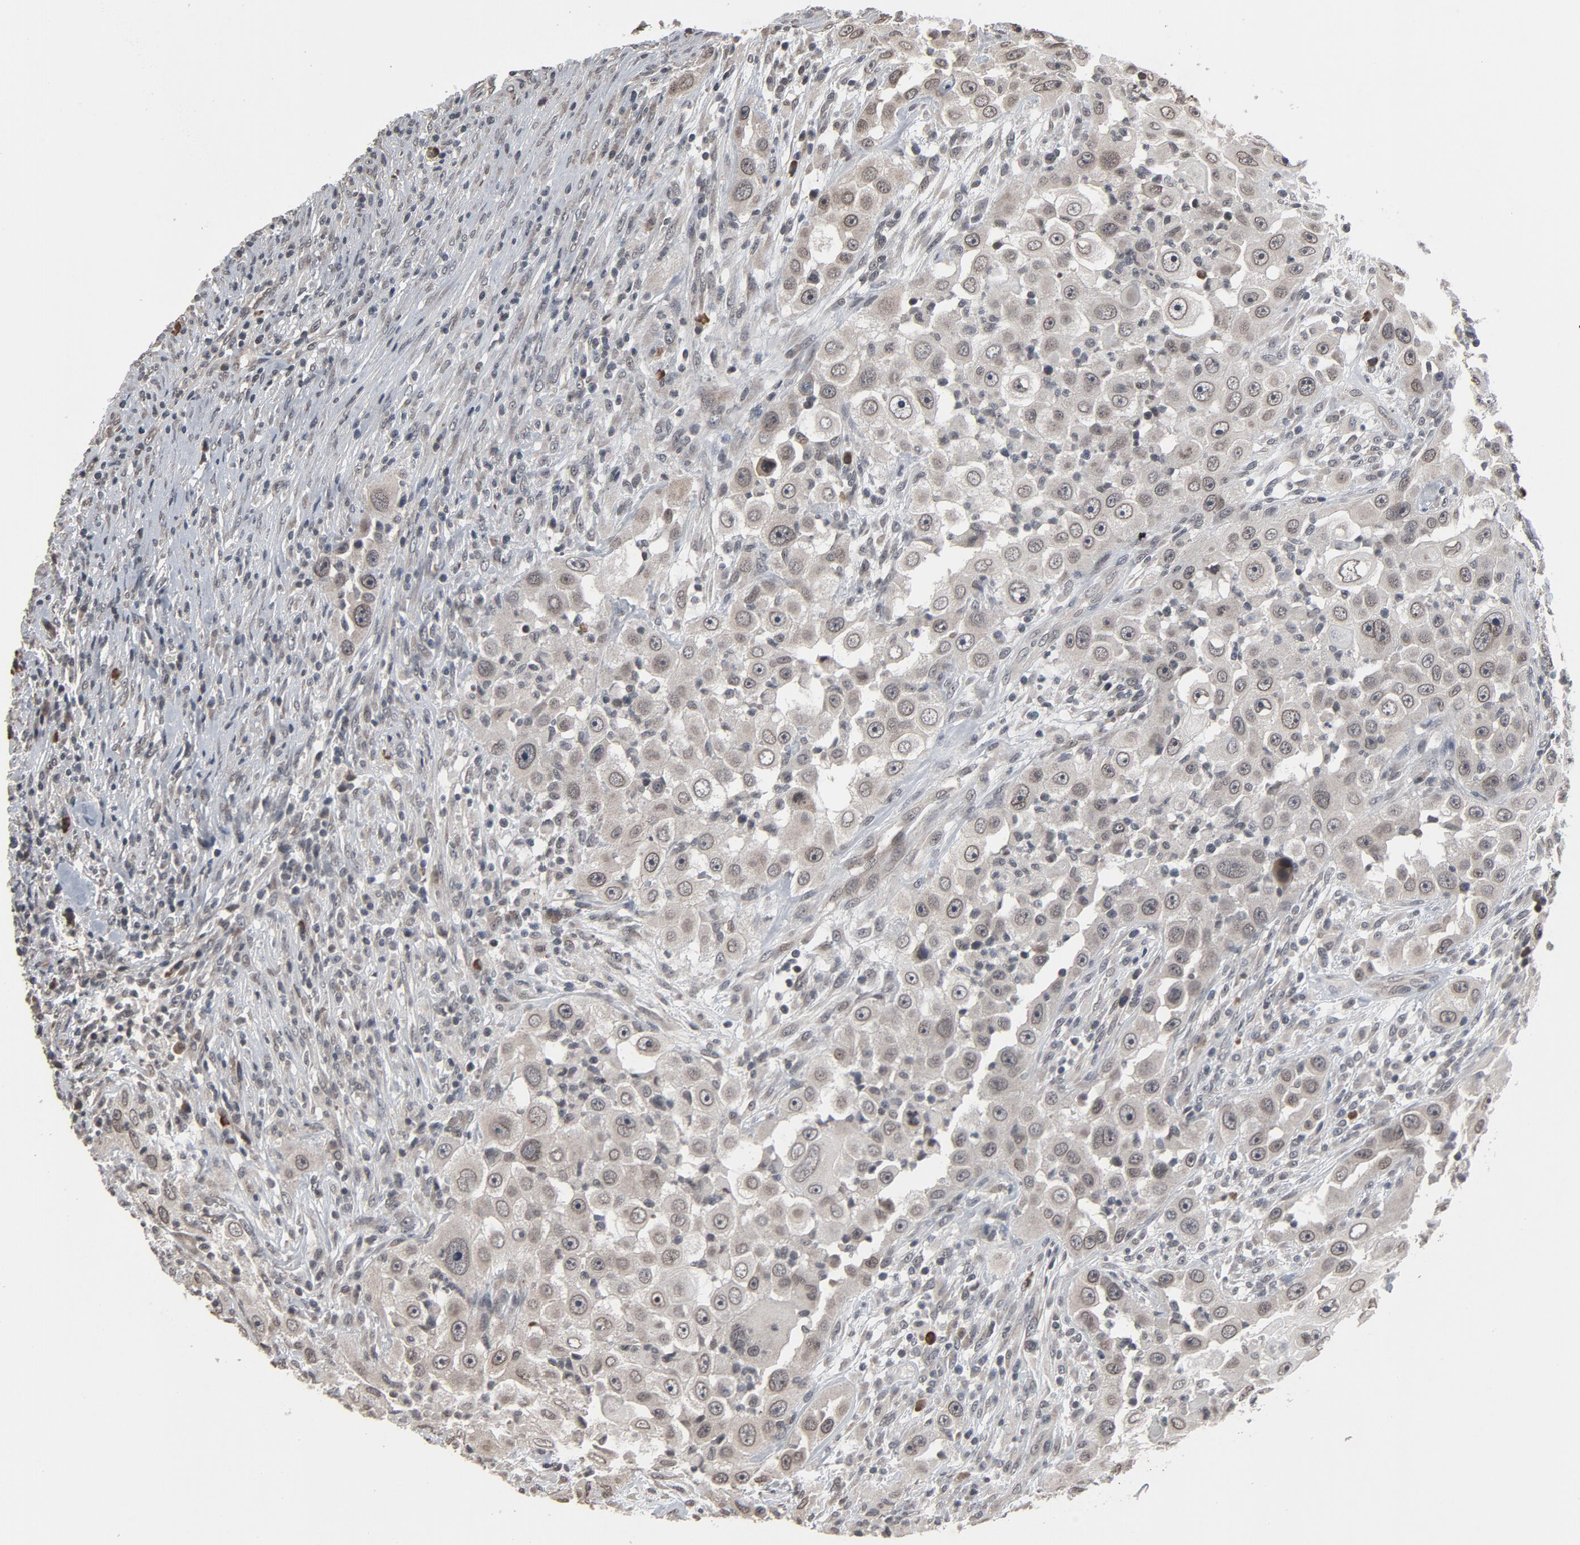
{"staining": {"intensity": "weak", "quantity": ">75%", "location": "cytoplasmic/membranous,nuclear"}, "tissue": "head and neck cancer", "cell_type": "Tumor cells", "image_type": "cancer", "snomed": [{"axis": "morphology", "description": "Carcinoma, NOS"}, {"axis": "topography", "description": "Head-Neck"}], "caption": "High-magnification brightfield microscopy of head and neck carcinoma stained with DAB (brown) and counterstained with hematoxylin (blue). tumor cells exhibit weak cytoplasmic/membranous and nuclear expression is identified in approximately>75% of cells. The protein of interest is shown in brown color, while the nuclei are stained blue.", "gene": "POM121", "patient": {"sex": "male", "age": 87}}